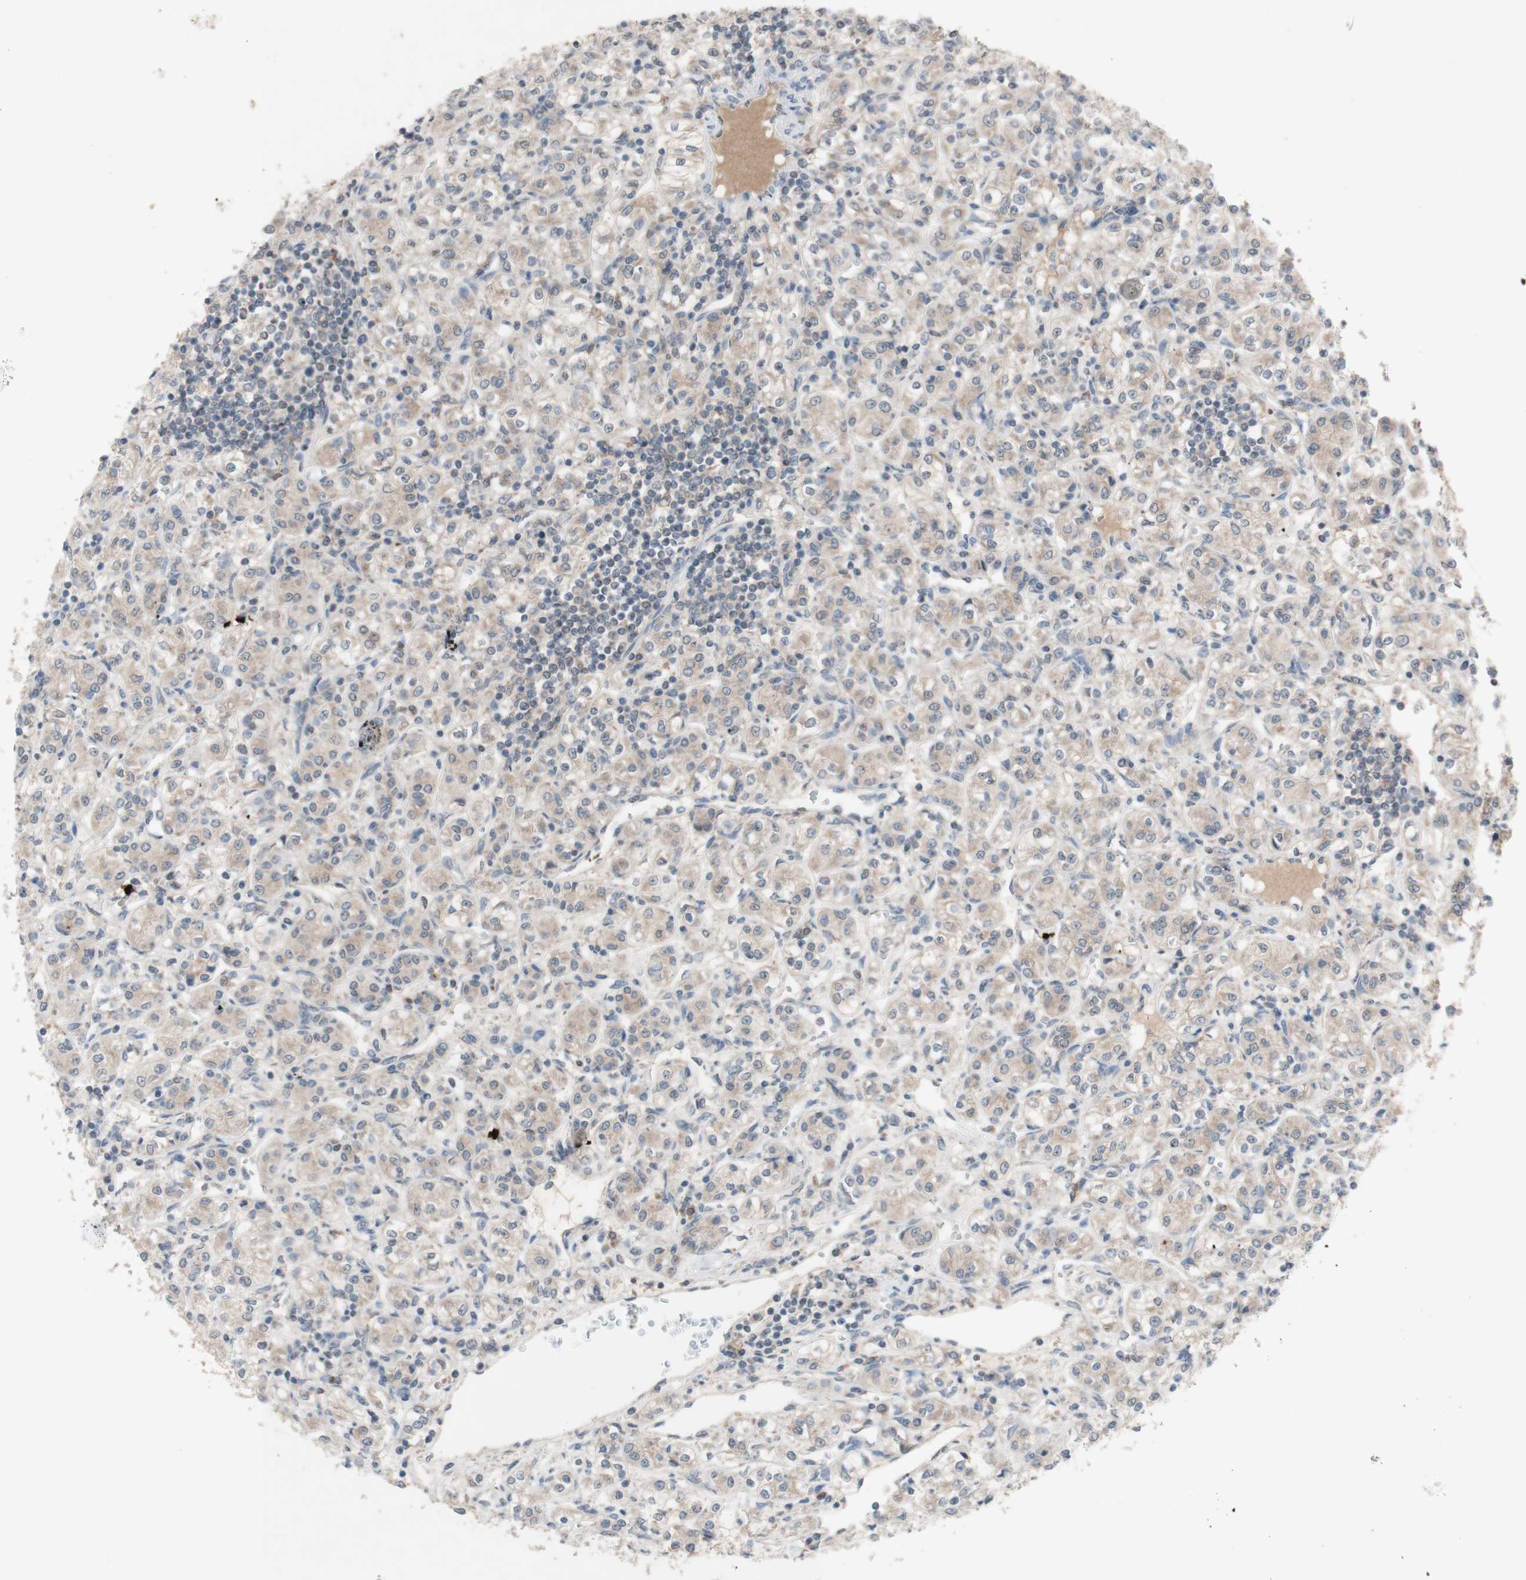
{"staining": {"intensity": "weak", "quantity": ">75%", "location": "cytoplasmic/membranous"}, "tissue": "renal cancer", "cell_type": "Tumor cells", "image_type": "cancer", "snomed": [{"axis": "morphology", "description": "Adenocarcinoma, NOS"}, {"axis": "topography", "description": "Kidney"}], "caption": "Immunohistochemical staining of renal adenocarcinoma displays weak cytoplasmic/membranous protein positivity in about >75% of tumor cells. Nuclei are stained in blue.", "gene": "PEX2", "patient": {"sex": "male", "age": 77}}